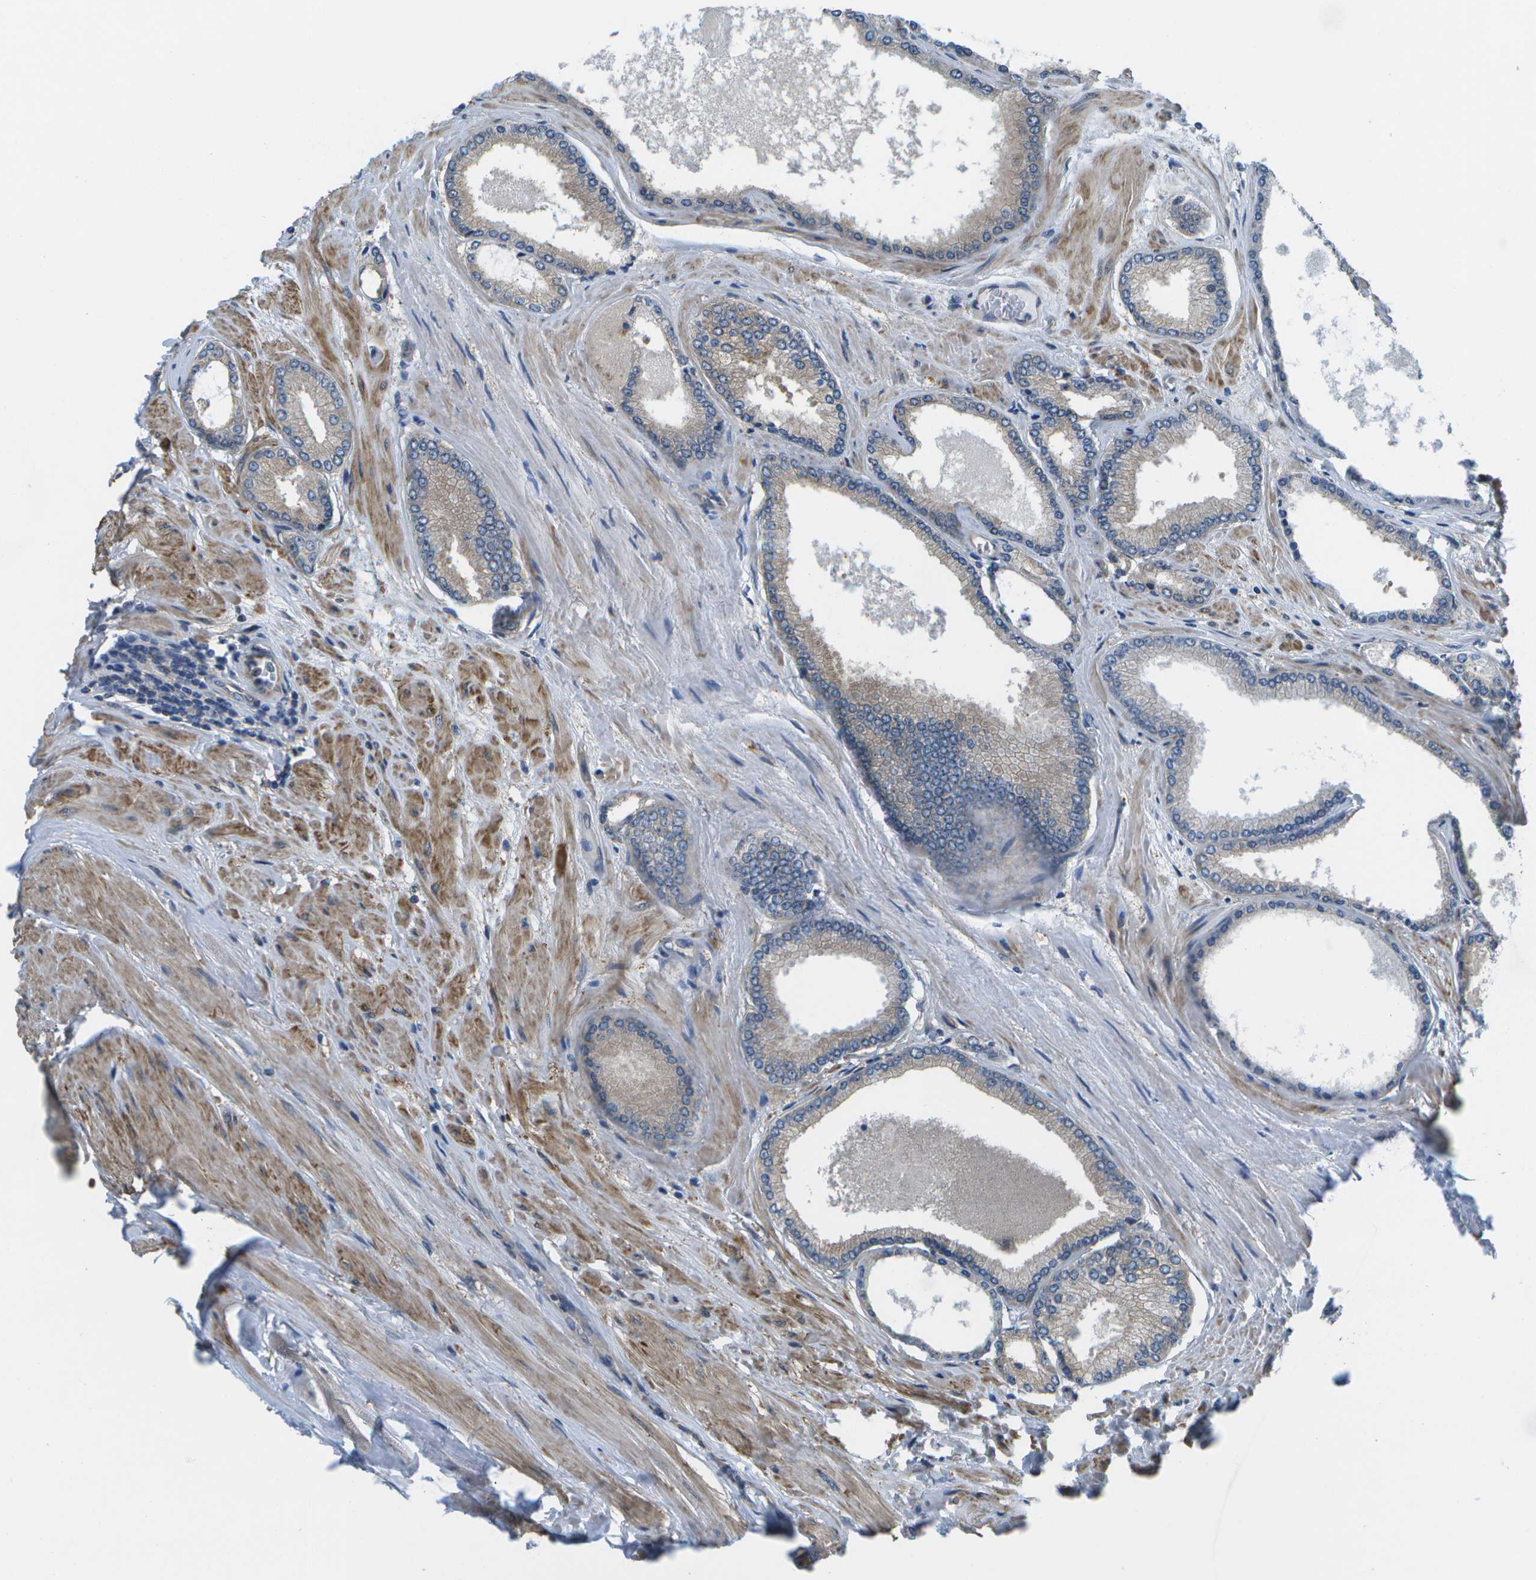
{"staining": {"intensity": "negative", "quantity": "none", "location": "none"}, "tissue": "prostate cancer", "cell_type": "Tumor cells", "image_type": "cancer", "snomed": [{"axis": "morphology", "description": "Adenocarcinoma, High grade"}, {"axis": "topography", "description": "Prostate"}], "caption": "Image shows no significant protein positivity in tumor cells of prostate cancer. (IHC, brightfield microscopy, high magnification).", "gene": "P3H1", "patient": {"sex": "male", "age": 61}}